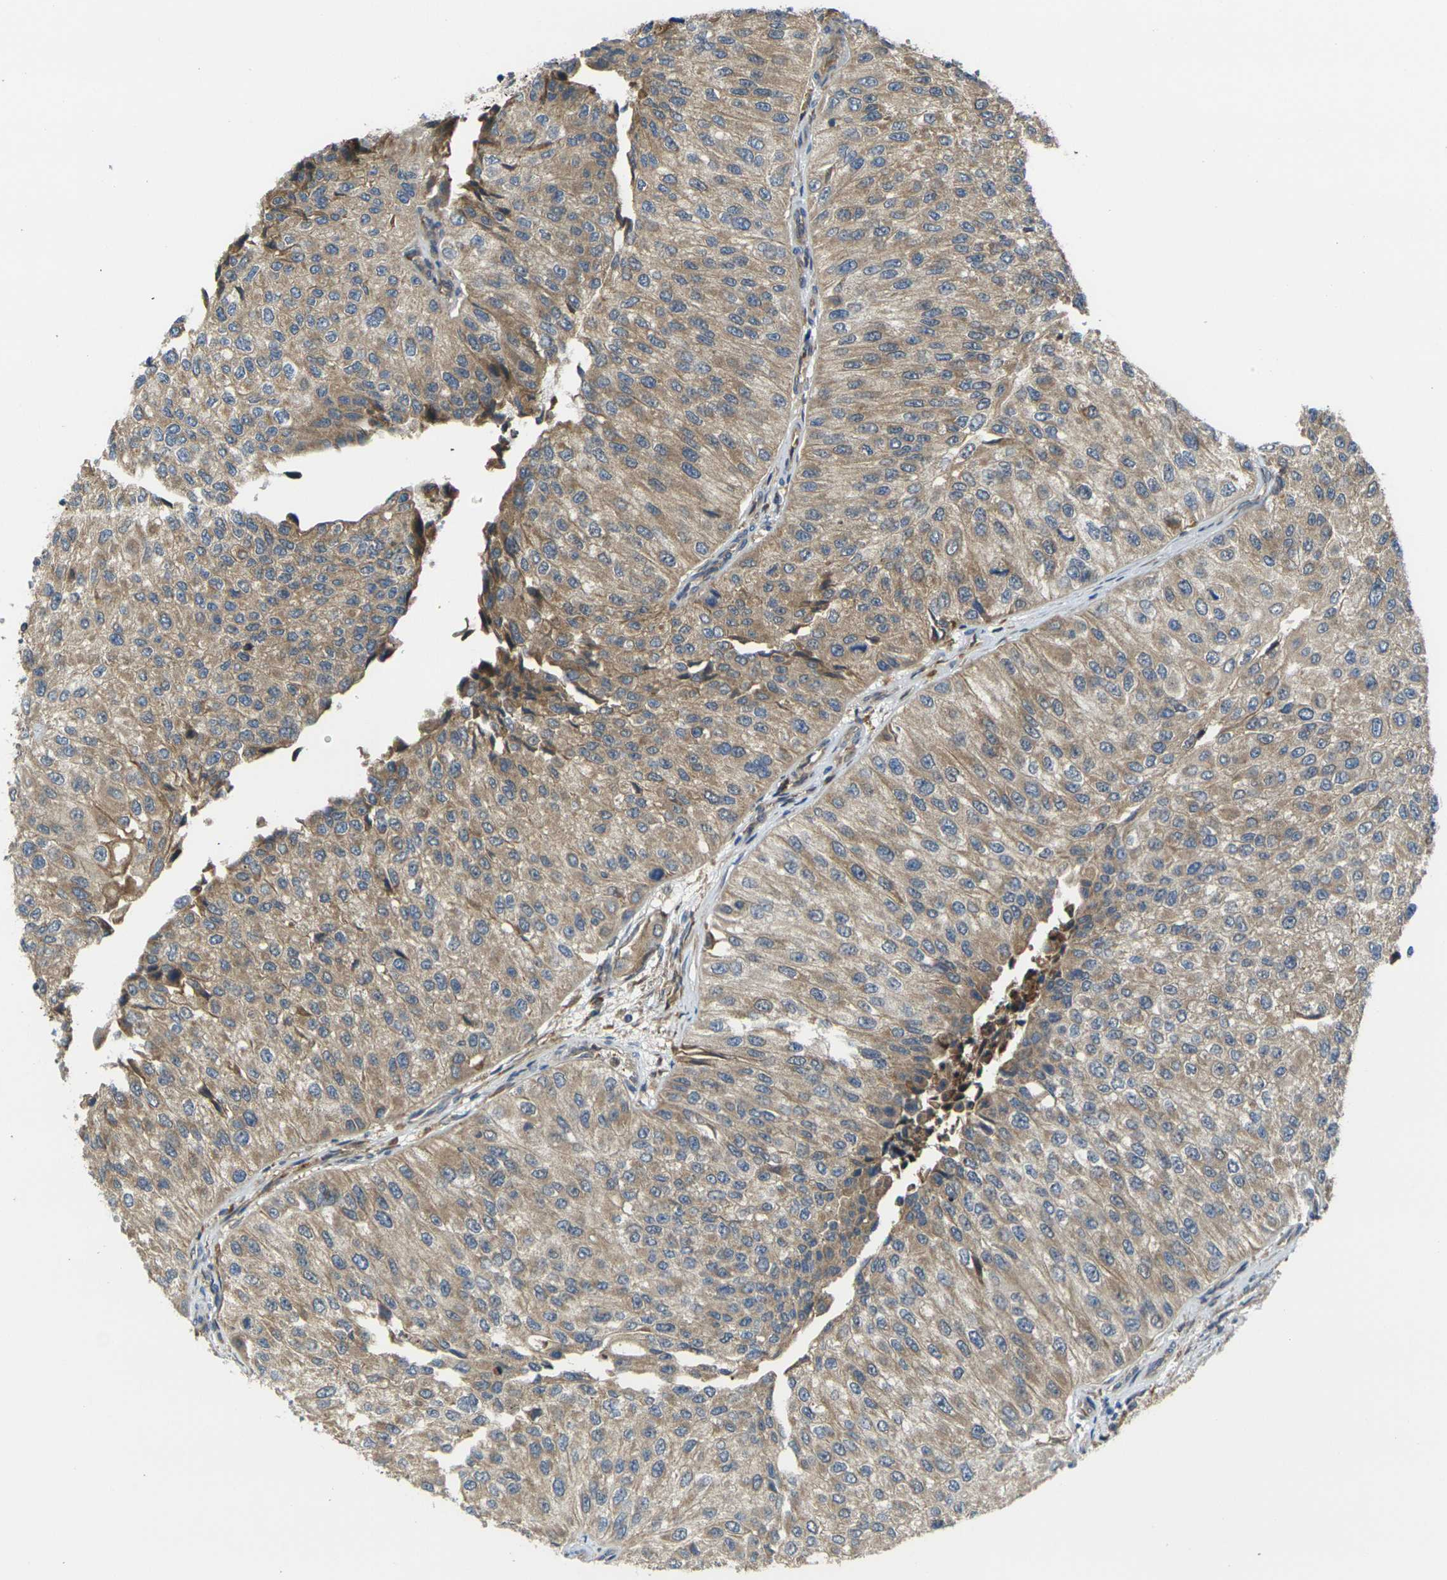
{"staining": {"intensity": "moderate", "quantity": ">75%", "location": "cytoplasmic/membranous"}, "tissue": "urothelial cancer", "cell_type": "Tumor cells", "image_type": "cancer", "snomed": [{"axis": "morphology", "description": "Urothelial carcinoma, High grade"}, {"axis": "topography", "description": "Kidney"}, {"axis": "topography", "description": "Urinary bladder"}], "caption": "A brown stain labels moderate cytoplasmic/membranous staining of a protein in human urothelial cancer tumor cells.", "gene": "FZD1", "patient": {"sex": "male", "age": 77}}